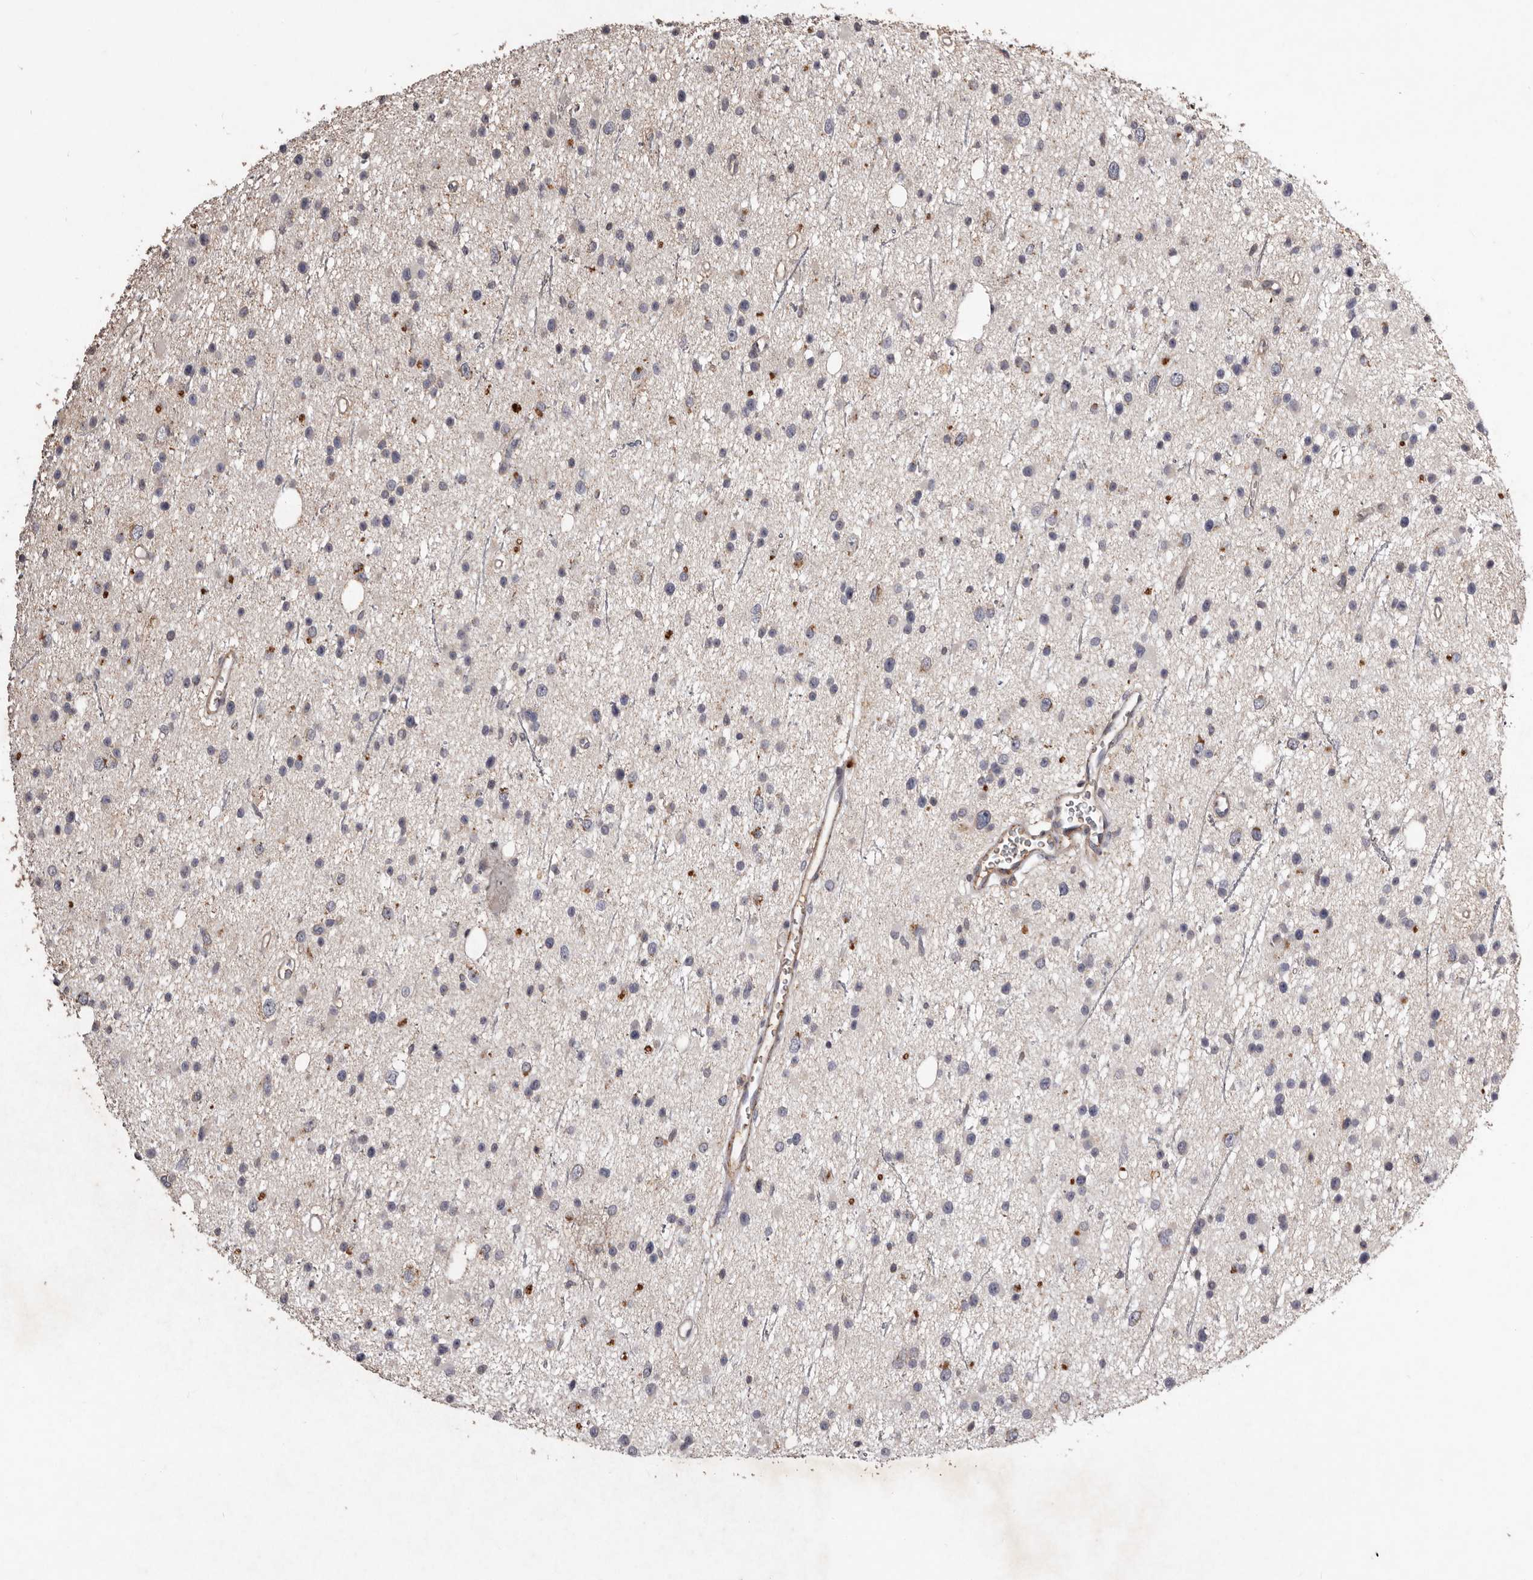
{"staining": {"intensity": "negative", "quantity": "none", "location": "none"}, "tissue": "glioma", "cell_type": "Tumor cells", "image_type": "cancer", "snomed": [{"axis": "morphology", "description": "Glioma, malignant, Low grade"}, {"axis": "topography", "description": "Cerebral cortex"}], "caption": "Malignant low-grade glioma stained for a protein using immunohistochemistry displays no positivity tumor cells.", "gene": "CXCL14", "patient": {"sex": "female", "age": 39}}